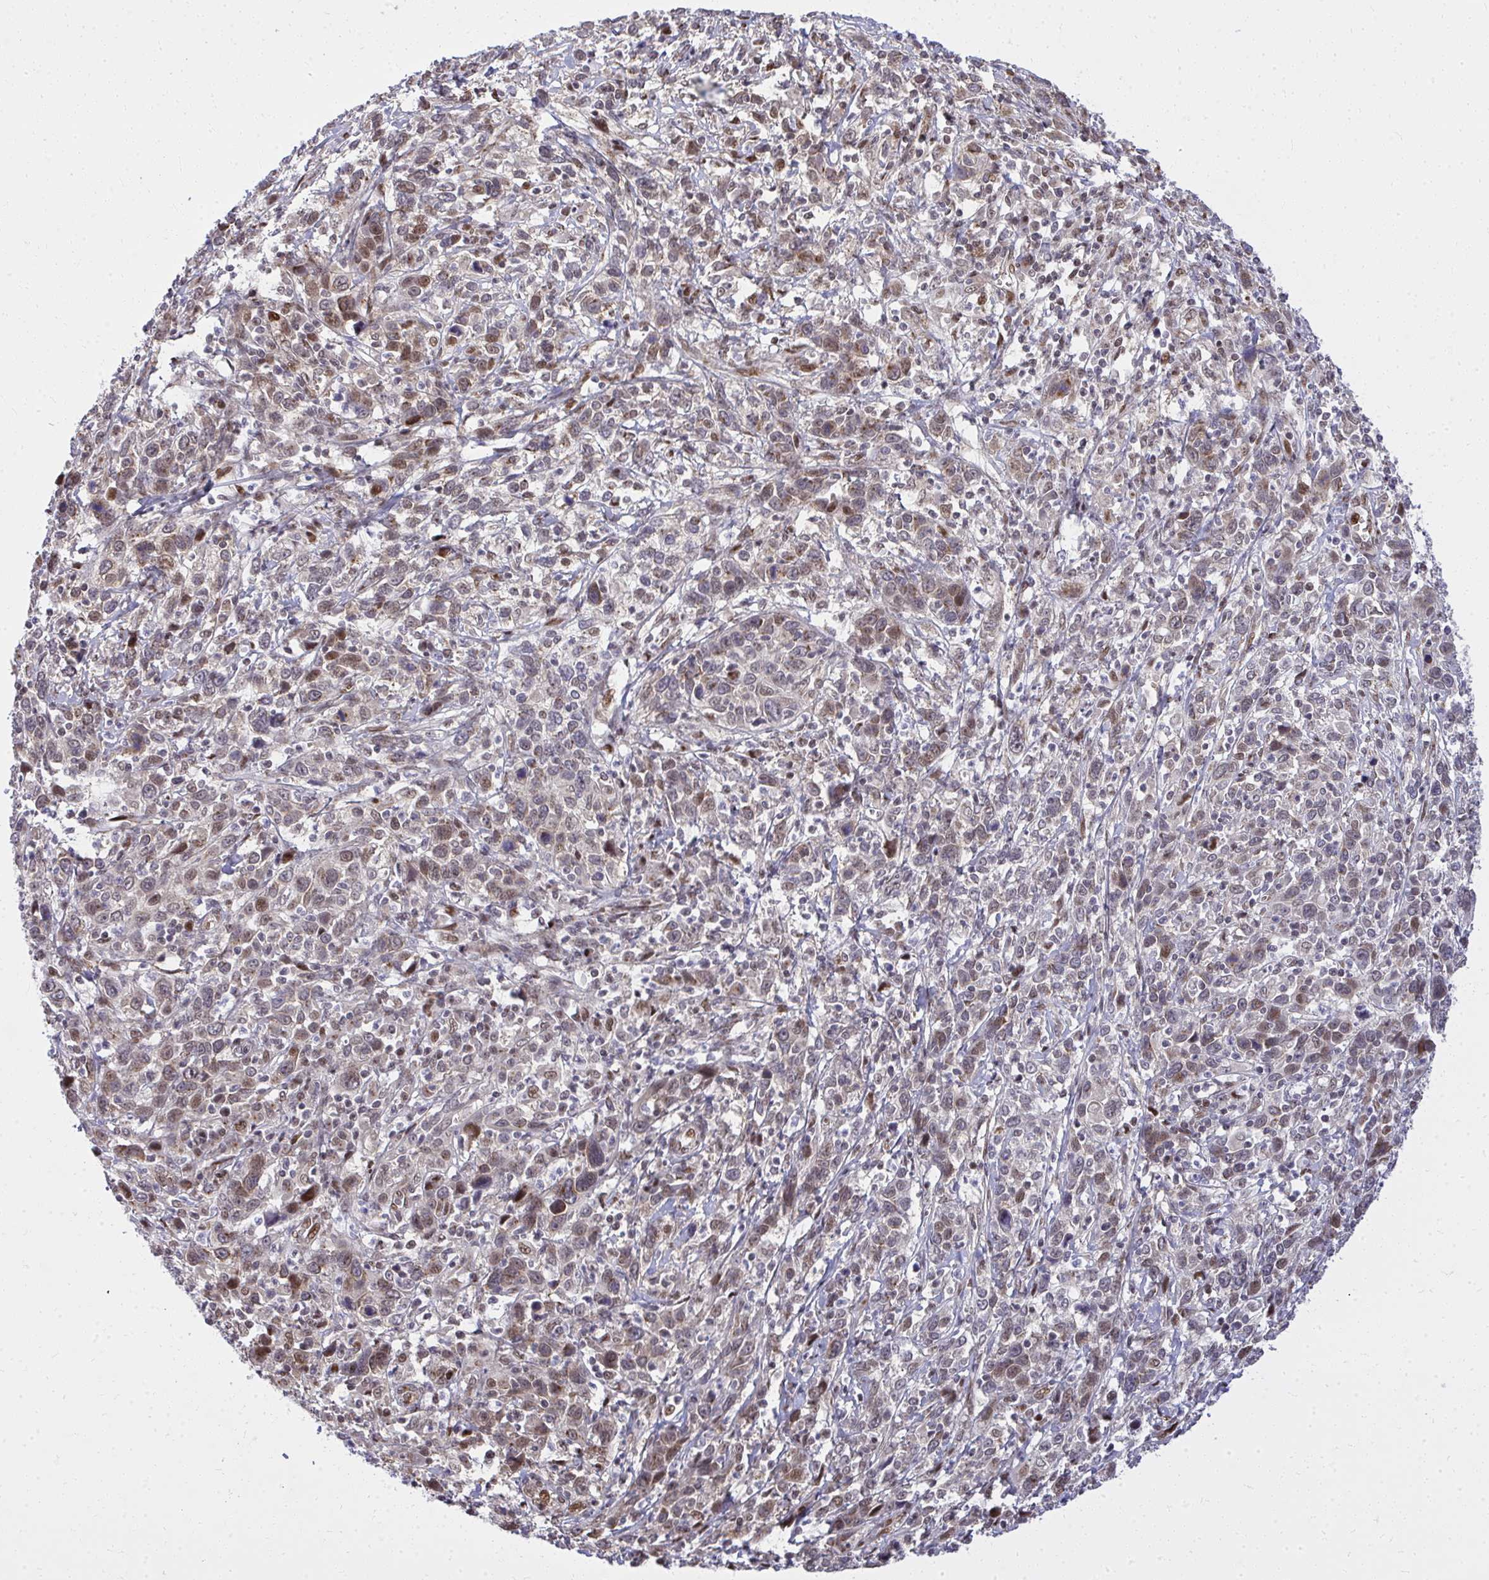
{"staining": {"intensity": "moderate", "quantity": "25%-75%", "location": "cytoplasmic/membranous,nuclear"}, "tissue": "cervical cancer", "cell_type": "Tumor cells", "image_type": "cancer", "snomed": [{"axis": "morphology", "description": "Squamous cell carcinoma, NOS"}, {"axis": "topography", "description": "Cervix"}], "caption": "A brown stain shows moderate cytoplasmic/membranous and nuclear staining of a protein in cervical cancer (squamous cell carcinoma) tumor cells. Nuclei are stained in blue.", "gene": "PIGY", "patient": {"sex": "female", "age": 46}}